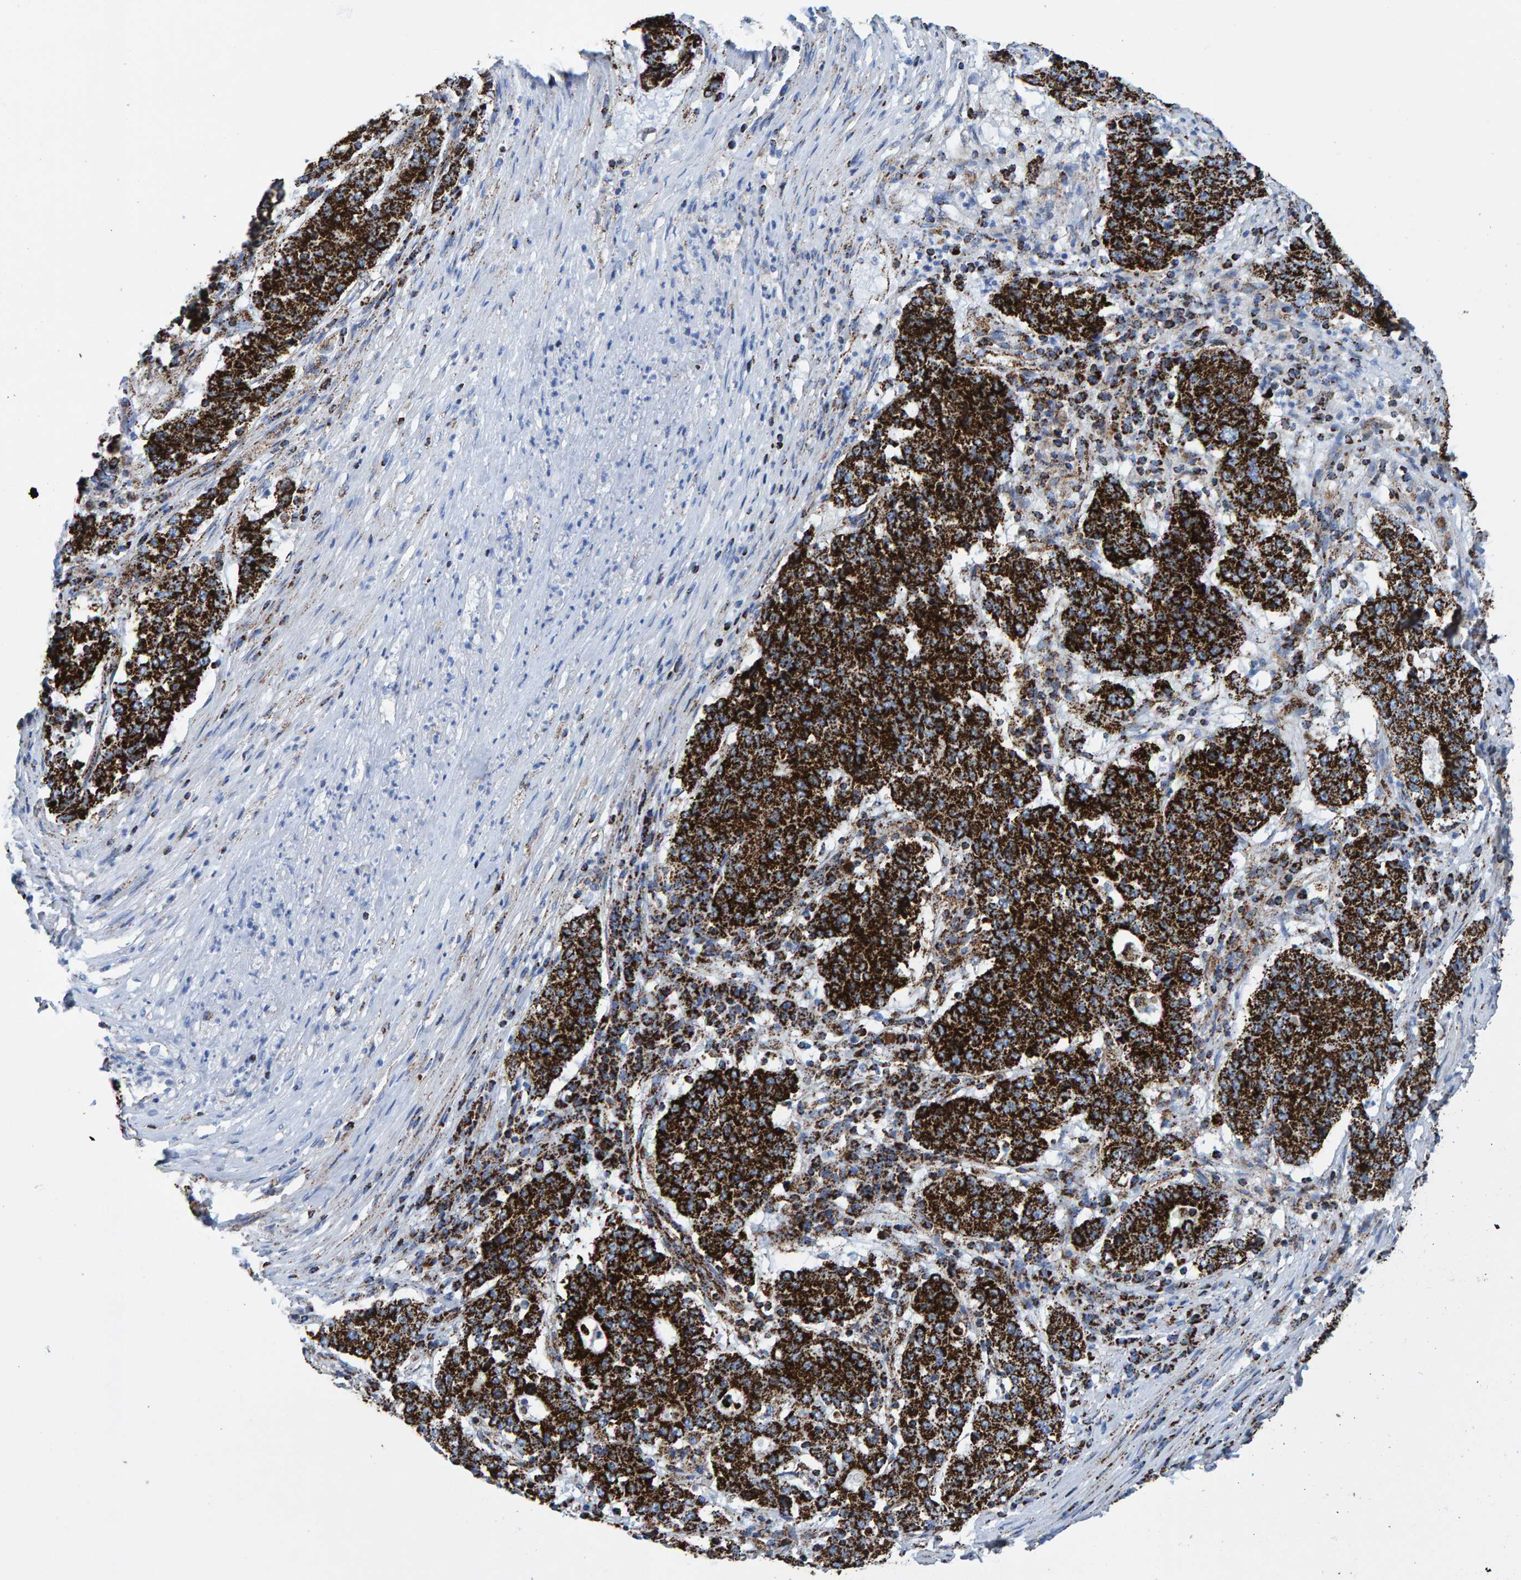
{"staining": {"intensity": "strong", "quantity": ">75%", "location": "cytoplasmic/membranous"}, "tissue": "stomach cancer", "cell_type": "Tumor cells", "image_type": "cancer", "snomed": [{"axis": "morphology", "description": "Adenocarcinoma, NOS"}, {"axis": "topography", "description": "Stomach"}], "caption": "Immunohistochemistry (IHC) histopathology image of neoplastic tissue: stomach adenocarcinoma stained using IHC demonstrates high levels of strong protein expression localized specifically in the cytoplasmic/membranous of tumor cells, appearing as a cytoplasmic/membranous brown color.", "gene": "ENSG00000262660", "patient": {"sex": "male", "age": 59}}